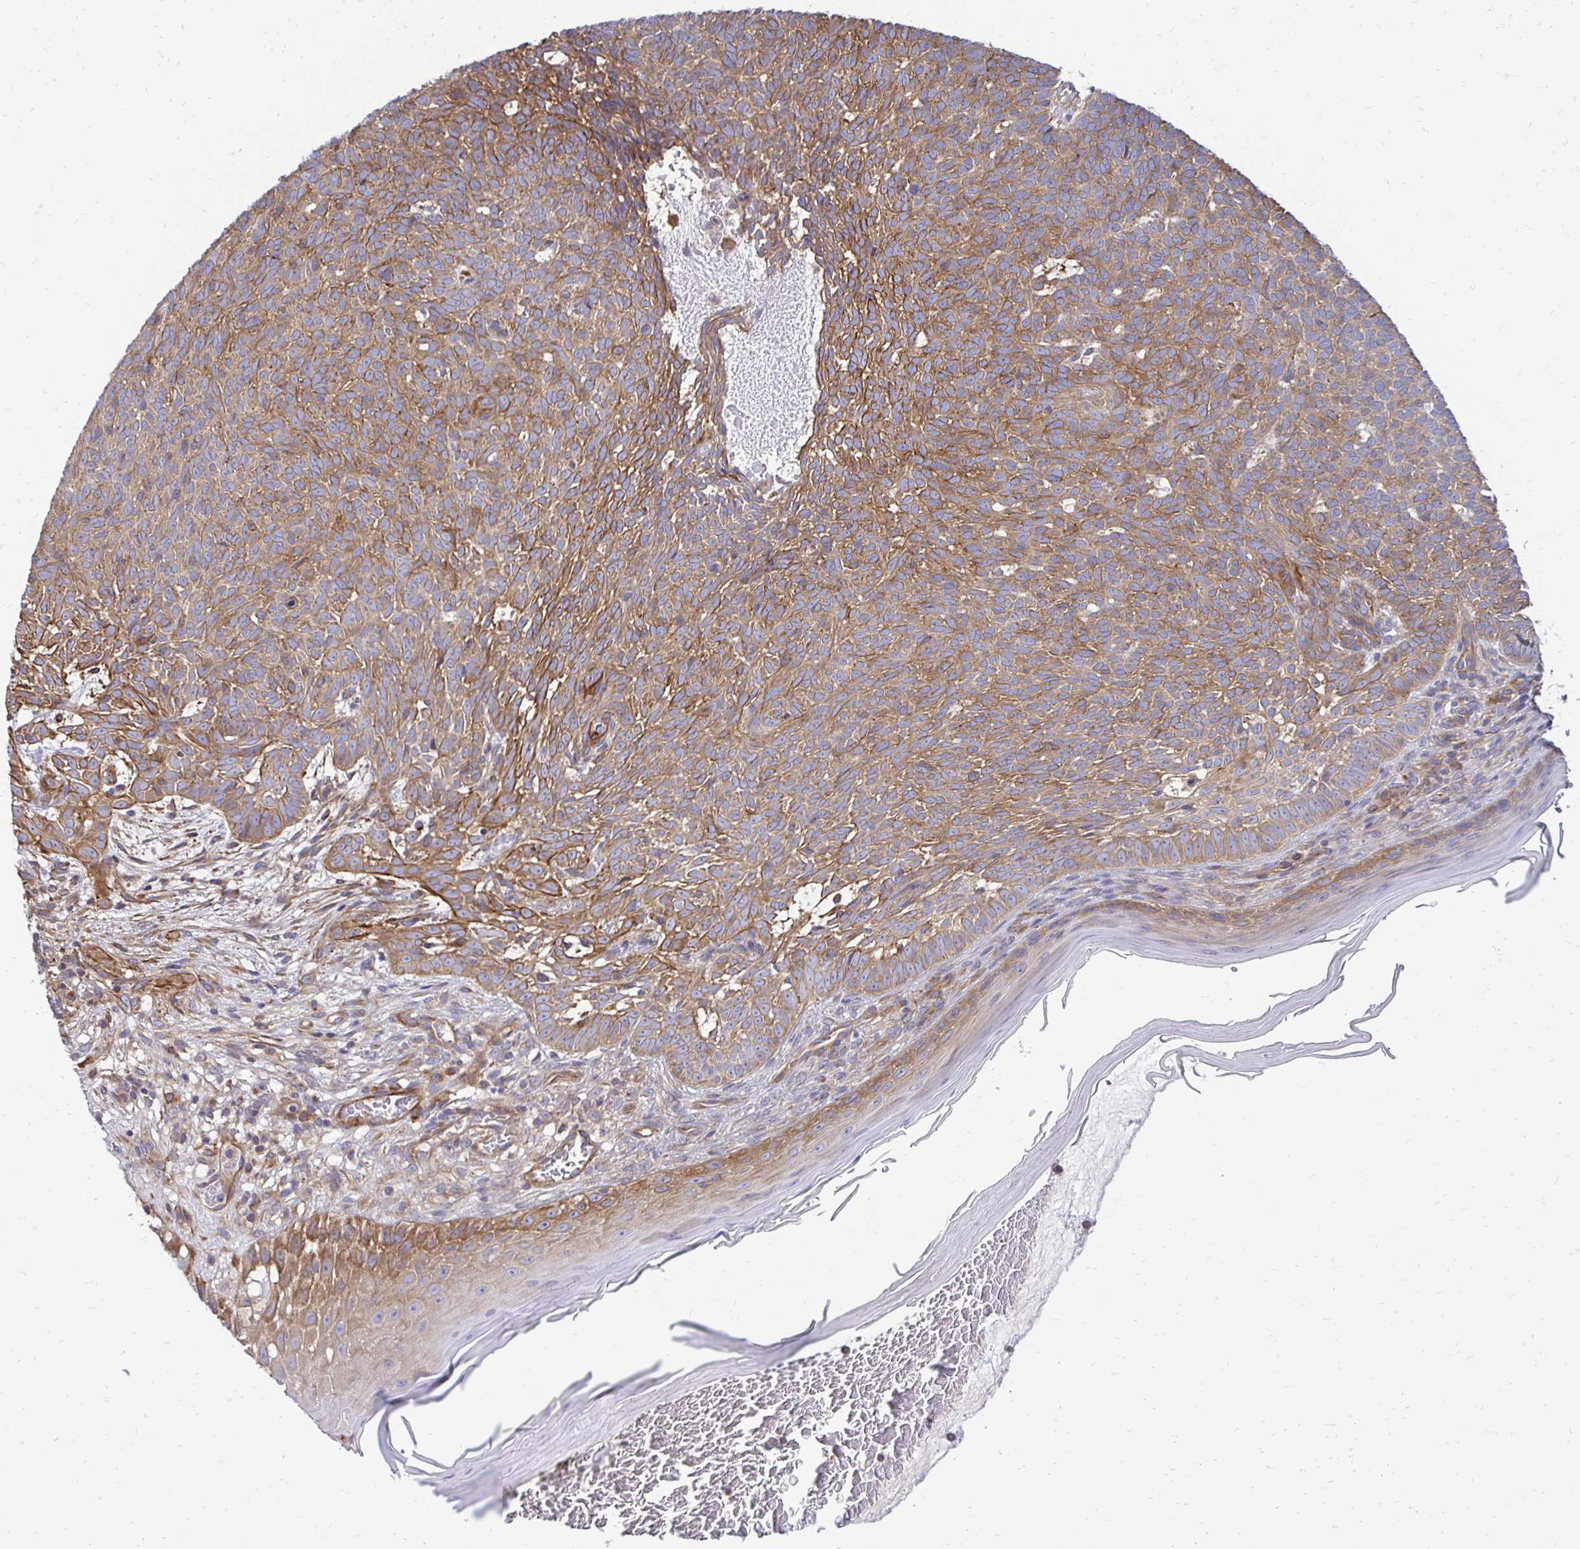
{"staining": {"intensity": "moderate", "quantity": ">75%", "location": "cytoplasmic/membranous"}, "tissue": "skin cancer", "cell_type": "Tumor cells", "image_type": "cancer", "snomed": [{"axis": "morphology", "description": "Basal cell carcinoma"}, {"axis": "topography", "description": "Skin"}], "caption": "Protein positivity by immunohistochemistry (IHC) displays moderate cytoplasmic/membranous expression in about >75% of tumor cells in skin basal cell carcinoma.", "gene": "CTPS1", "patient": {"sex": "male", "age": 78}}